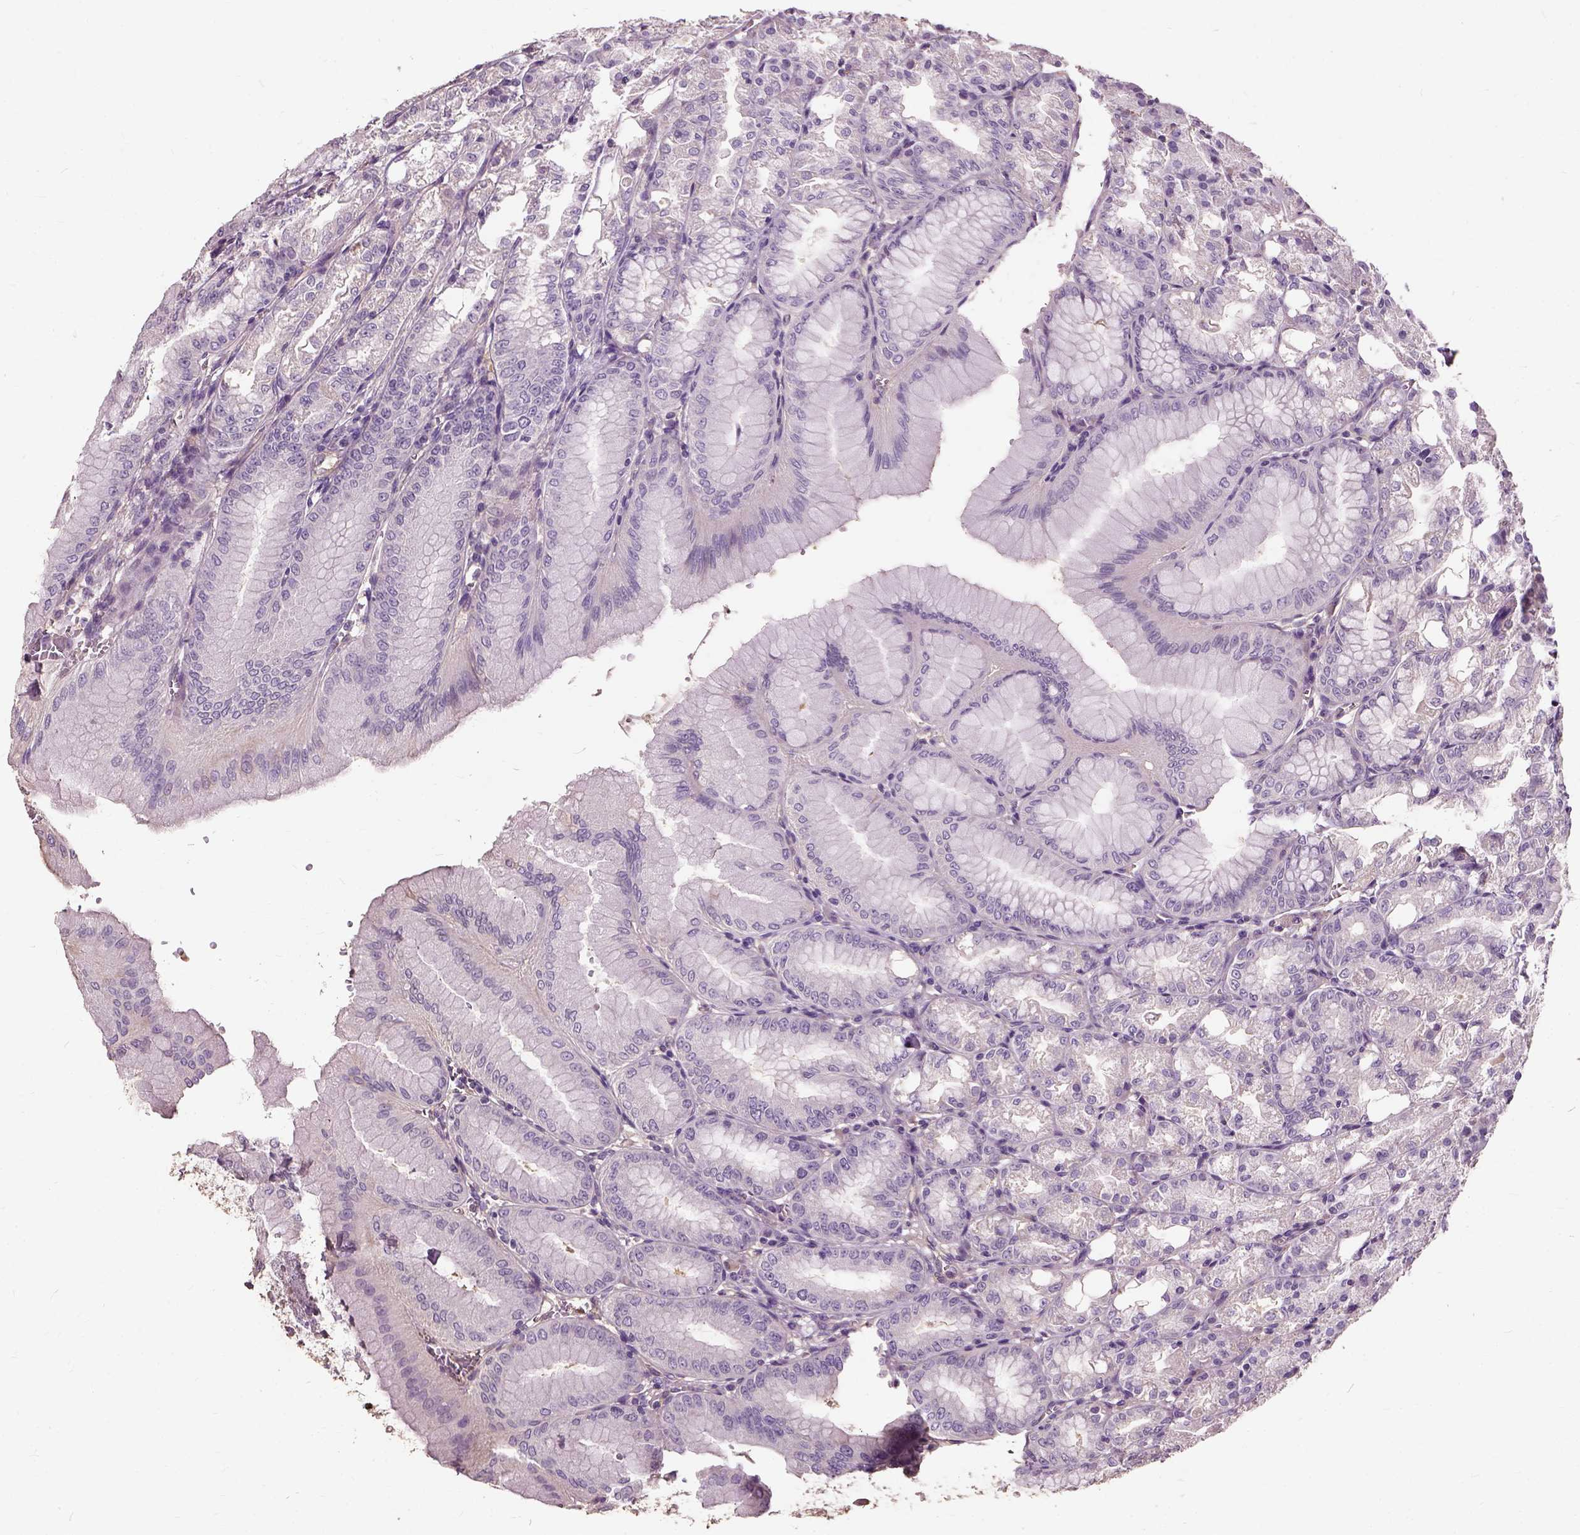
{"staining": {"intensity": "negative", "quantity": "none", "location": "none"}, "tissue": "stomach", "cell_type": "Glandular cells", "image_type": "normal", "snomed": [{"axis": "morphology", "description": "Normal tissue, NOS"}, {"axis": "topography", "description": "Stomach, lower"}], "caption": "A high-resolution photomicrograph shows immunohistochemistry (IHC) staining of normal stomach, which reveals no significant positivity in glandular cells. (Brightfield microscopy of DAB (3,3'-diaminobenzidine) immunohistochemistry (IHC) at high magnification).", "gene": "PEA15", "patient": {"sex": "male", "age": 71}}